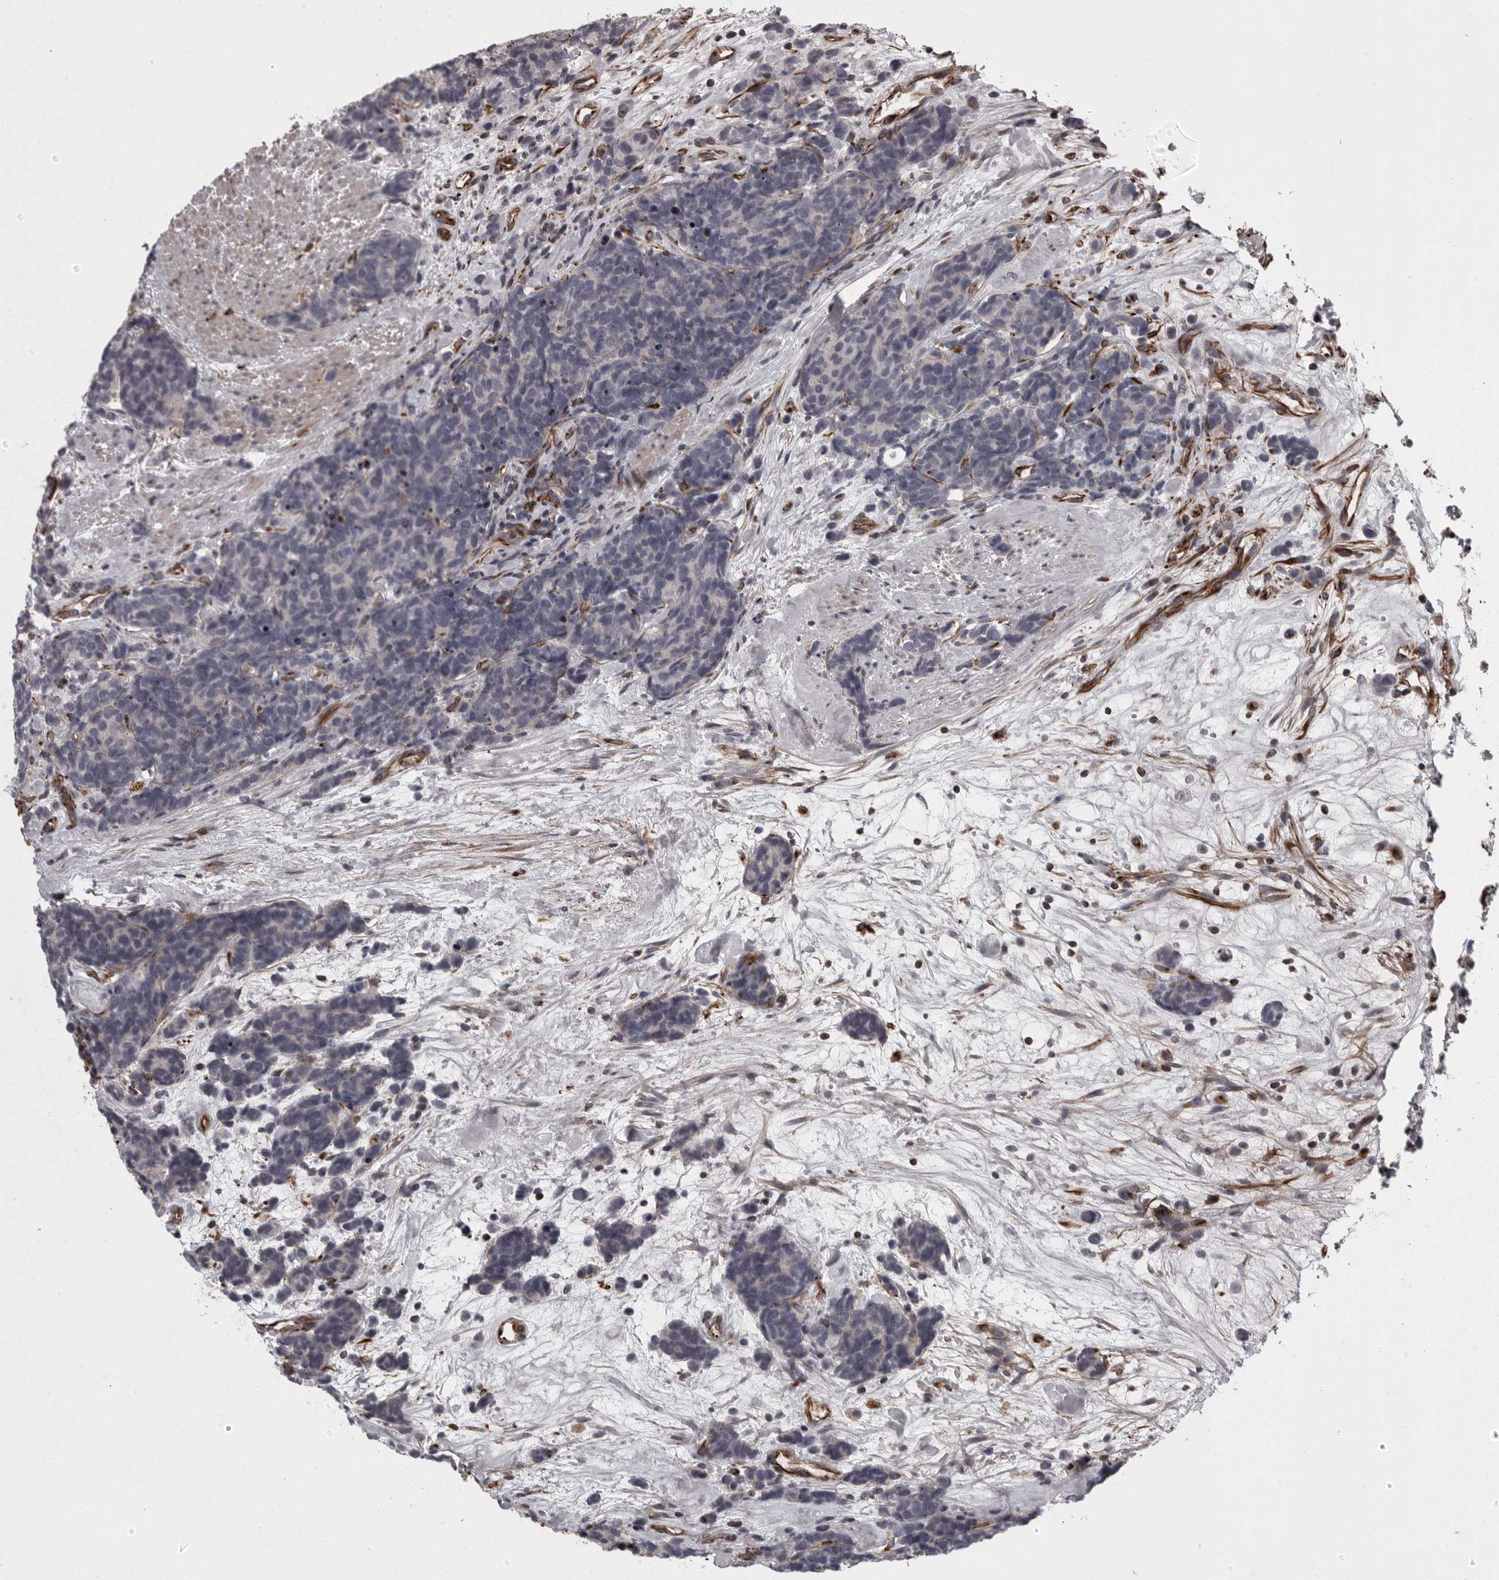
{"staining": {"intensity": "negative", "quantity": "none", "location": "none"}, "tissue": "carcinoid", "cell_type": "Tumor cells", "image_type": "cancer", "snomed": [{"axis": "morphology", "description": "Carcinoma, NOS"}, {"axis": "morphology", "description": "Carcinoid, malignant, NOS"}, {"axis": "topography", "description": "Urinary bladder"}], "caption": "This is an IHC image of human carcinoid. There is no positivity in tumor cells.", "gene": "FAAP100", "patient": {"sex": "male", "age": 57}}